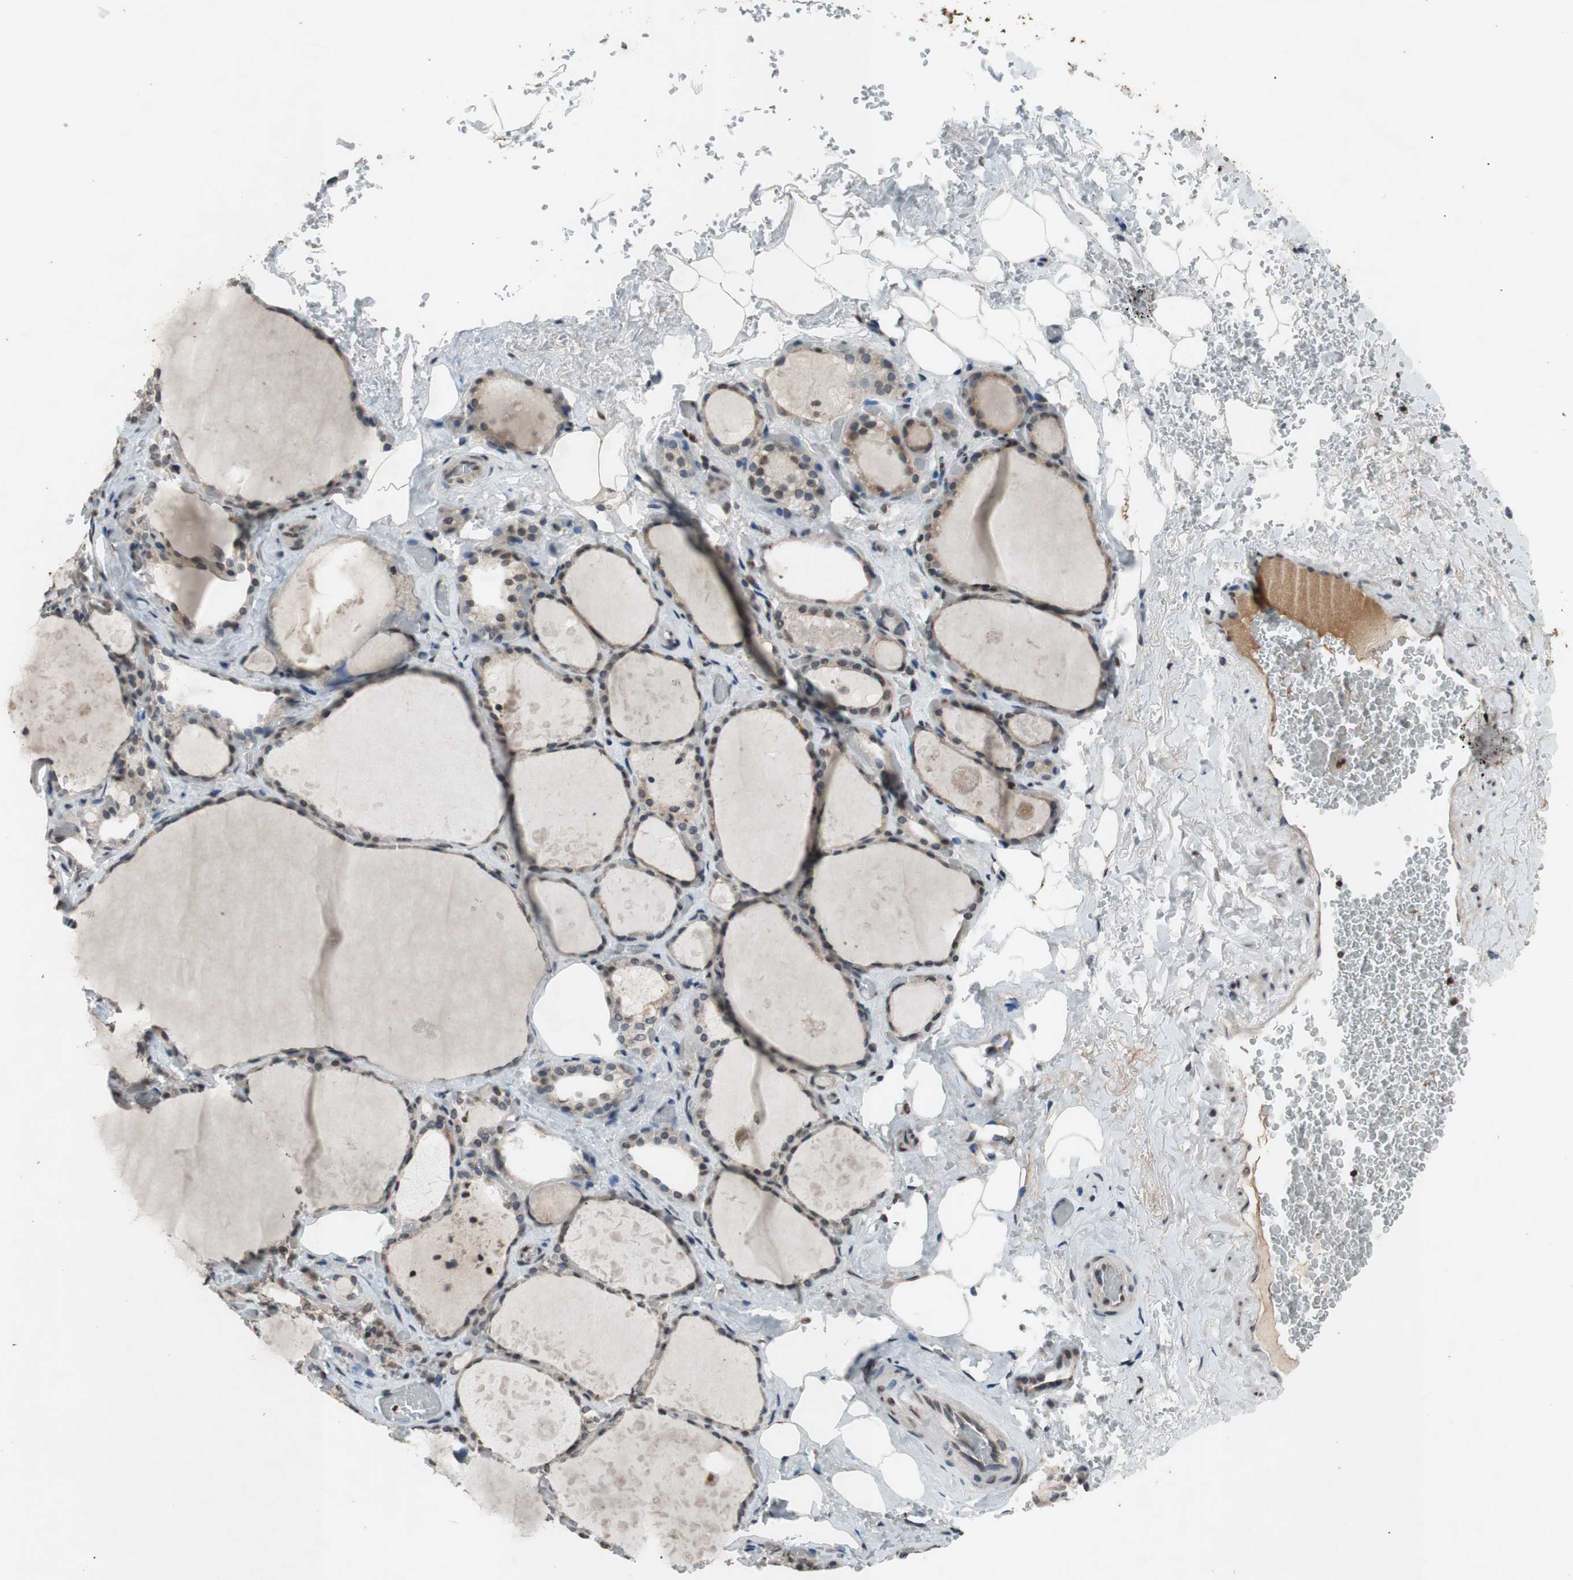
{"staining": {"intensity": "moderate", "quantity": "<25%", "location": "nuclear"}, "tissue": "thyroid gland", "cell_type": "Glandular cells", "image_type": "normal", "snomed": [{"axis": "morphology", "description": "Normal tissue, NOS"}, {"axis": "topography", "description": "Thyroid gland"}], "caption": "IHC (DAB) staining of unremarkable human thyroid gland demonstrates moderate nuclear protein staining in approximately <25% of glandular cells. (brown staining indicates protein expression, while blue staining denotes nuclei).", "gene": "MCM6", "patient": {"sex": "male", "age": 61}}